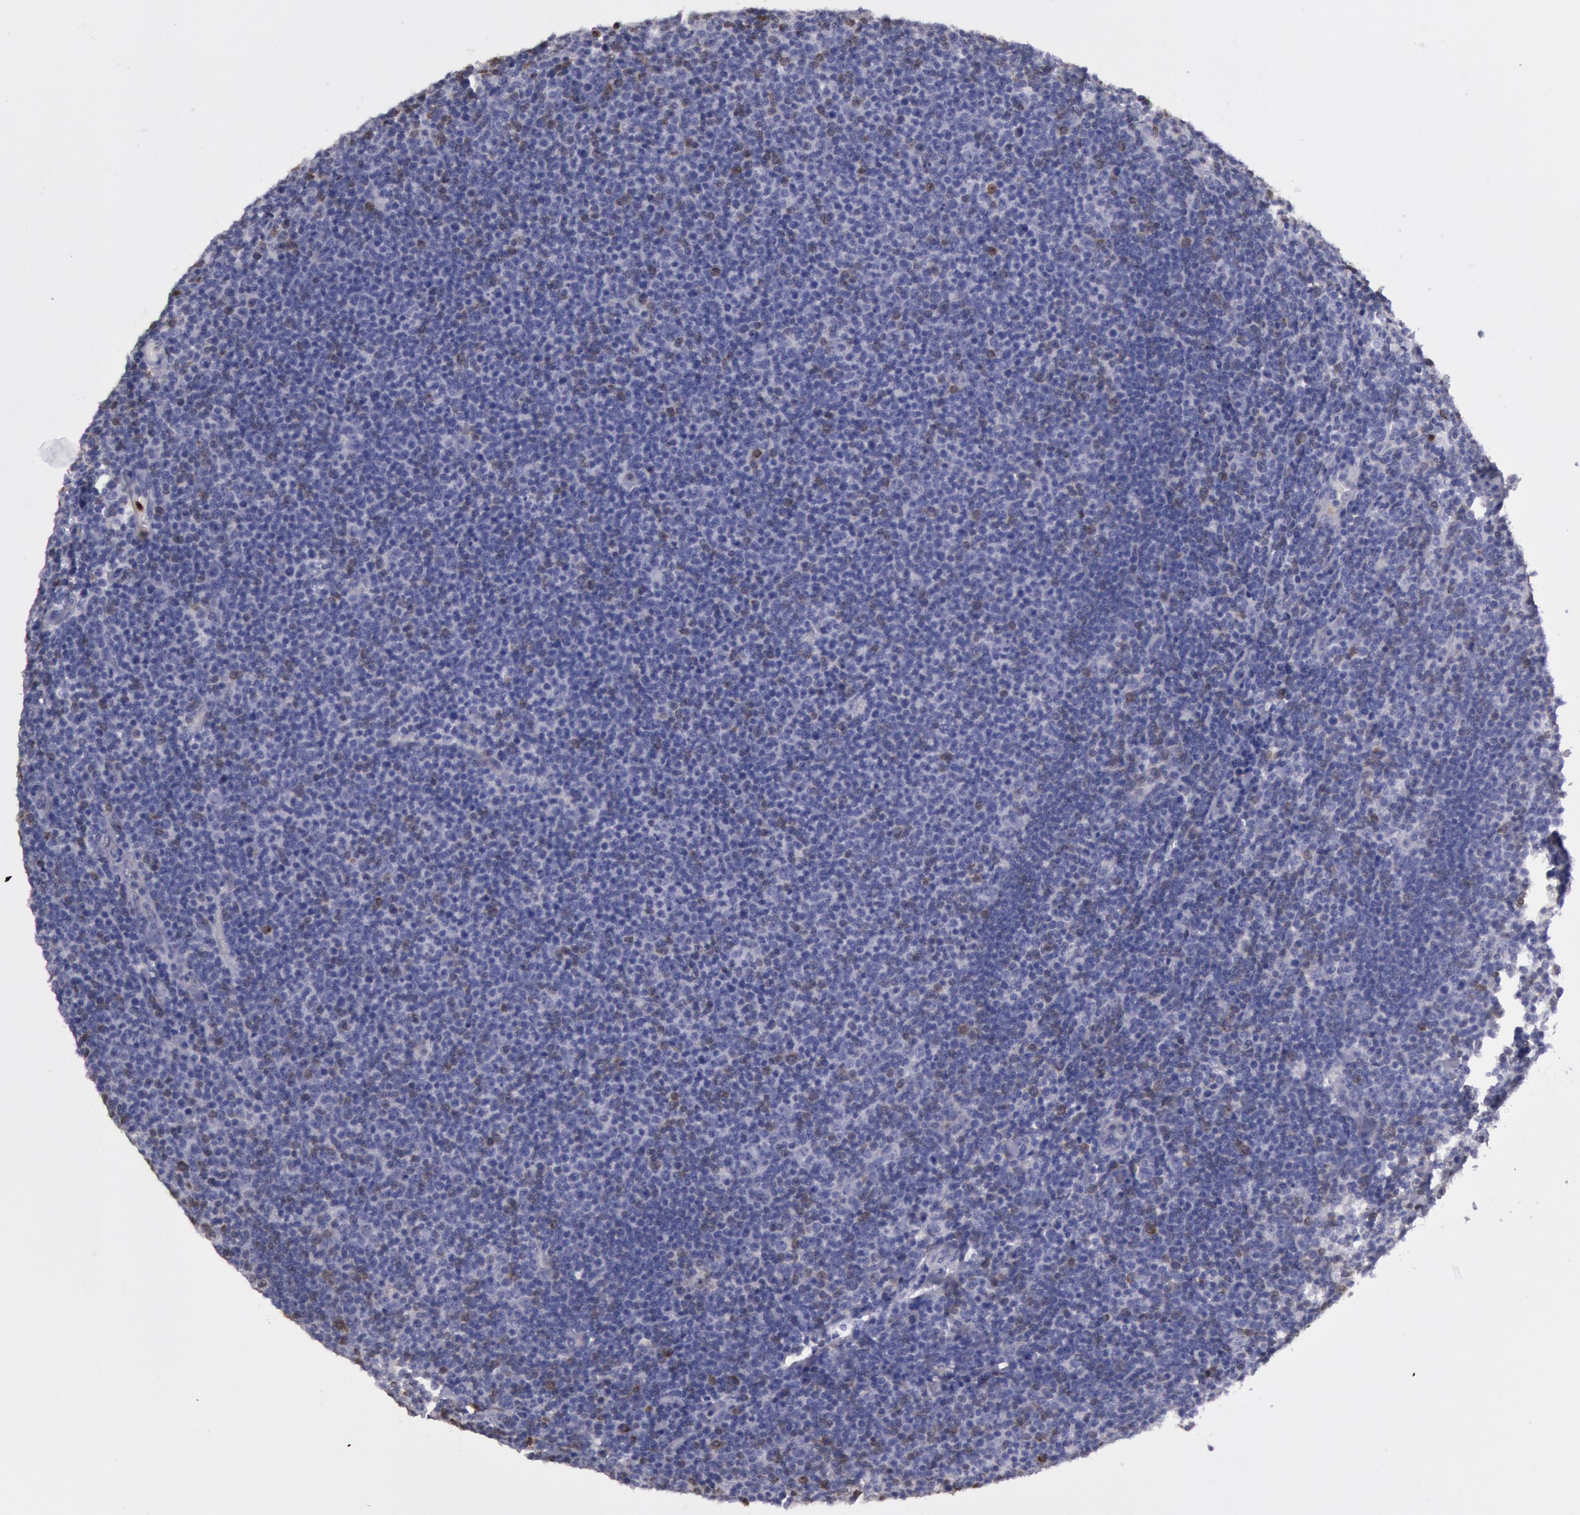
{"staining": {"intensity": "negative", "quantity": "none", "location": "none"}, "tissue": "lymphoma", "cell_type": "Tumor cells", "image_type": "cancer", "snomed": [{"axis": "morphology", "description": "Malignant lymphoma, non-Hodgkin's type, Low grade"}, {"axis": "topography", "description": "Lymph node"}], "caption": "Immunohistochemistry micrograph of low-grade malignant lymphoma, non-Hodgkin's type stained for a protein (brown), which shows no expression in tumor cells.", "gene": "RAB27A", "patient": {"sex": "male", "age": 74}}